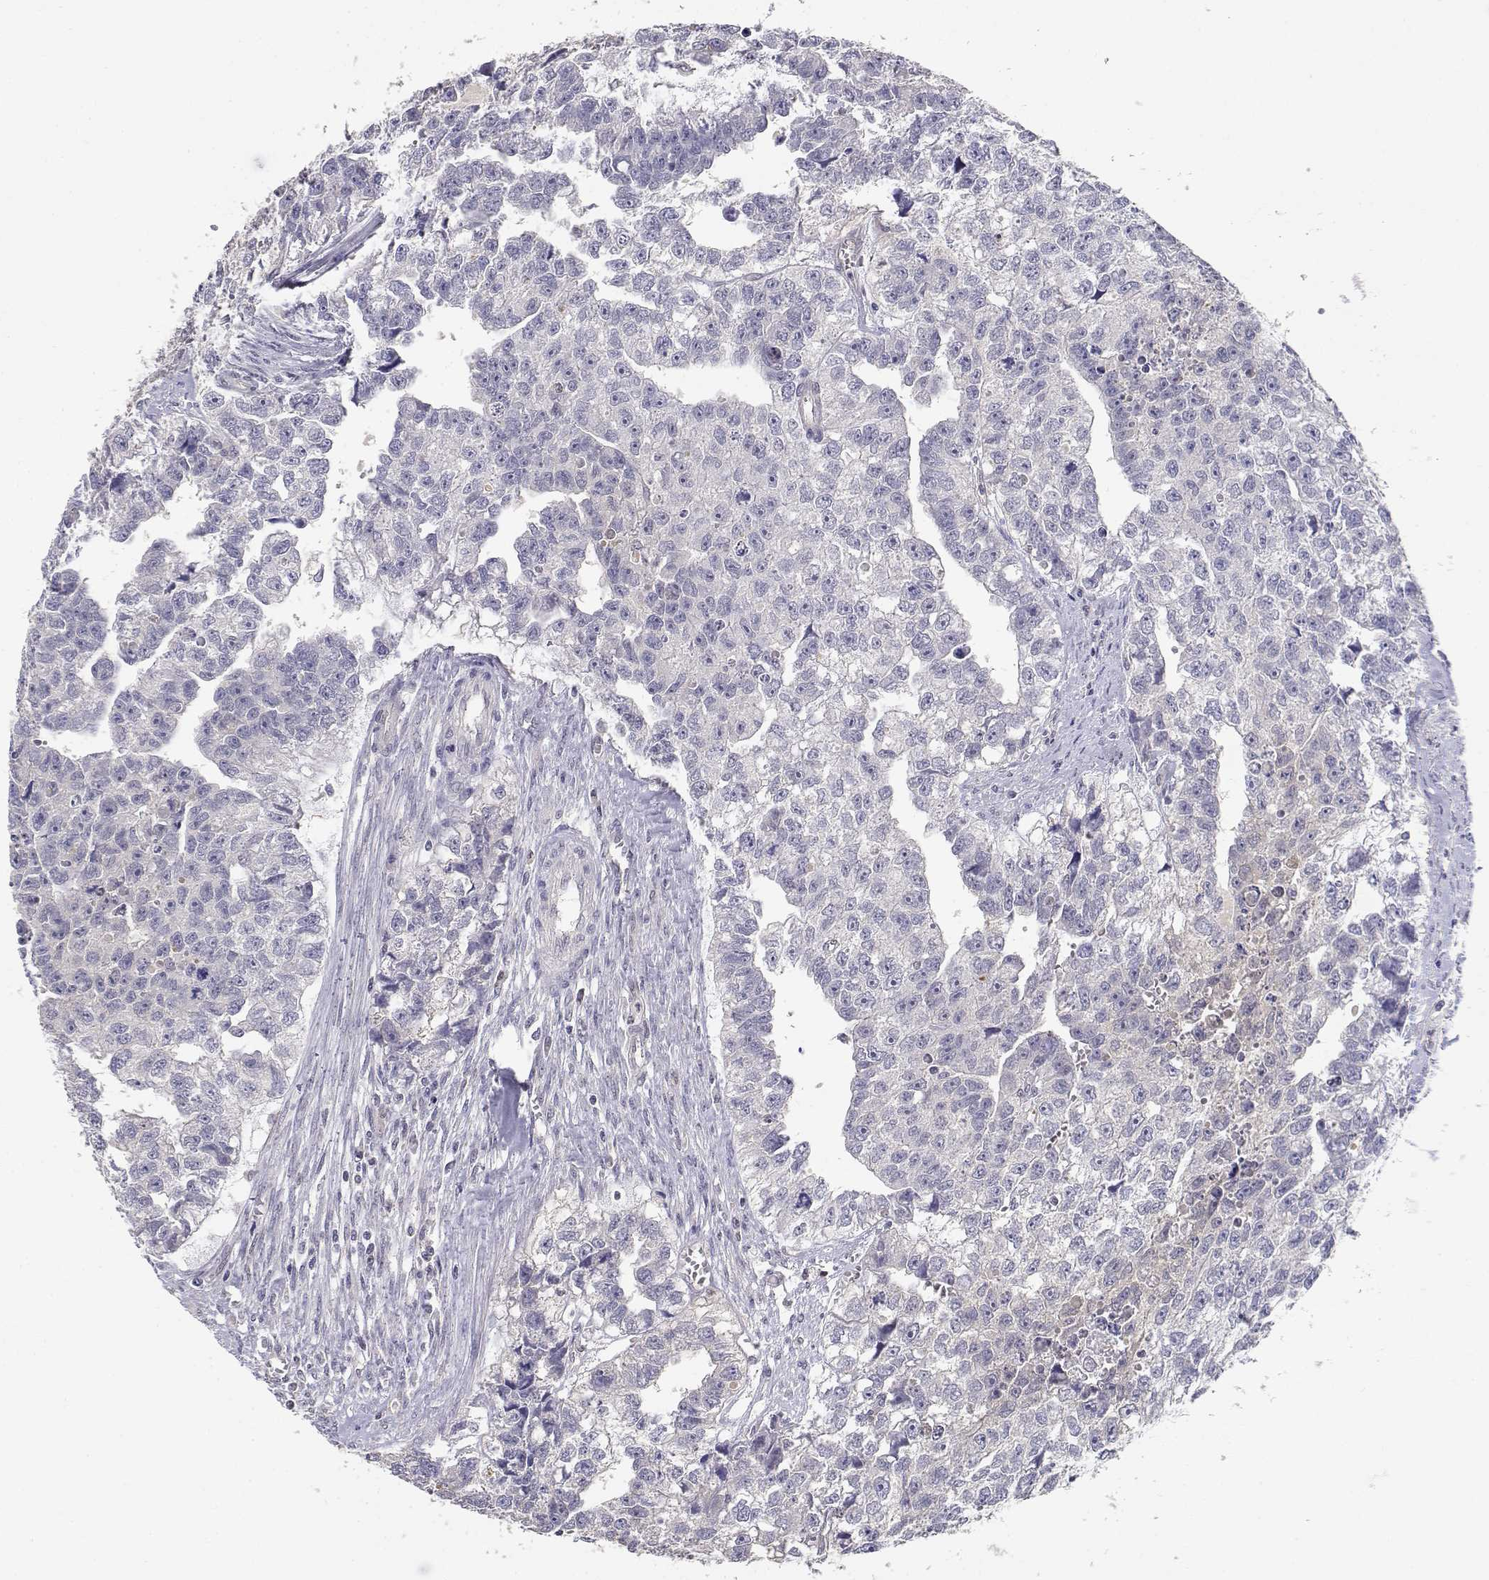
{"staining": {"intensity": "negative", "quantity": "none", "location": "none"}, "tissue": "testis cancer", "cell_type": "Tumor cells", "image_type": "cancer", "snomed": [{"axis": "morphology", "description": "Carcinoma, Embryonal, NOS"}, {"axis": "morphology", "description": "Teratoma, malignant, NOS"}, {"axis": "topography", "description": "Testis"}], "caption": "The photomicrograph demonstrates no significant positivity in tumor cells of testis cancer.", "gene": "ADA", "patient": {"sex": "male", "age": 44}}